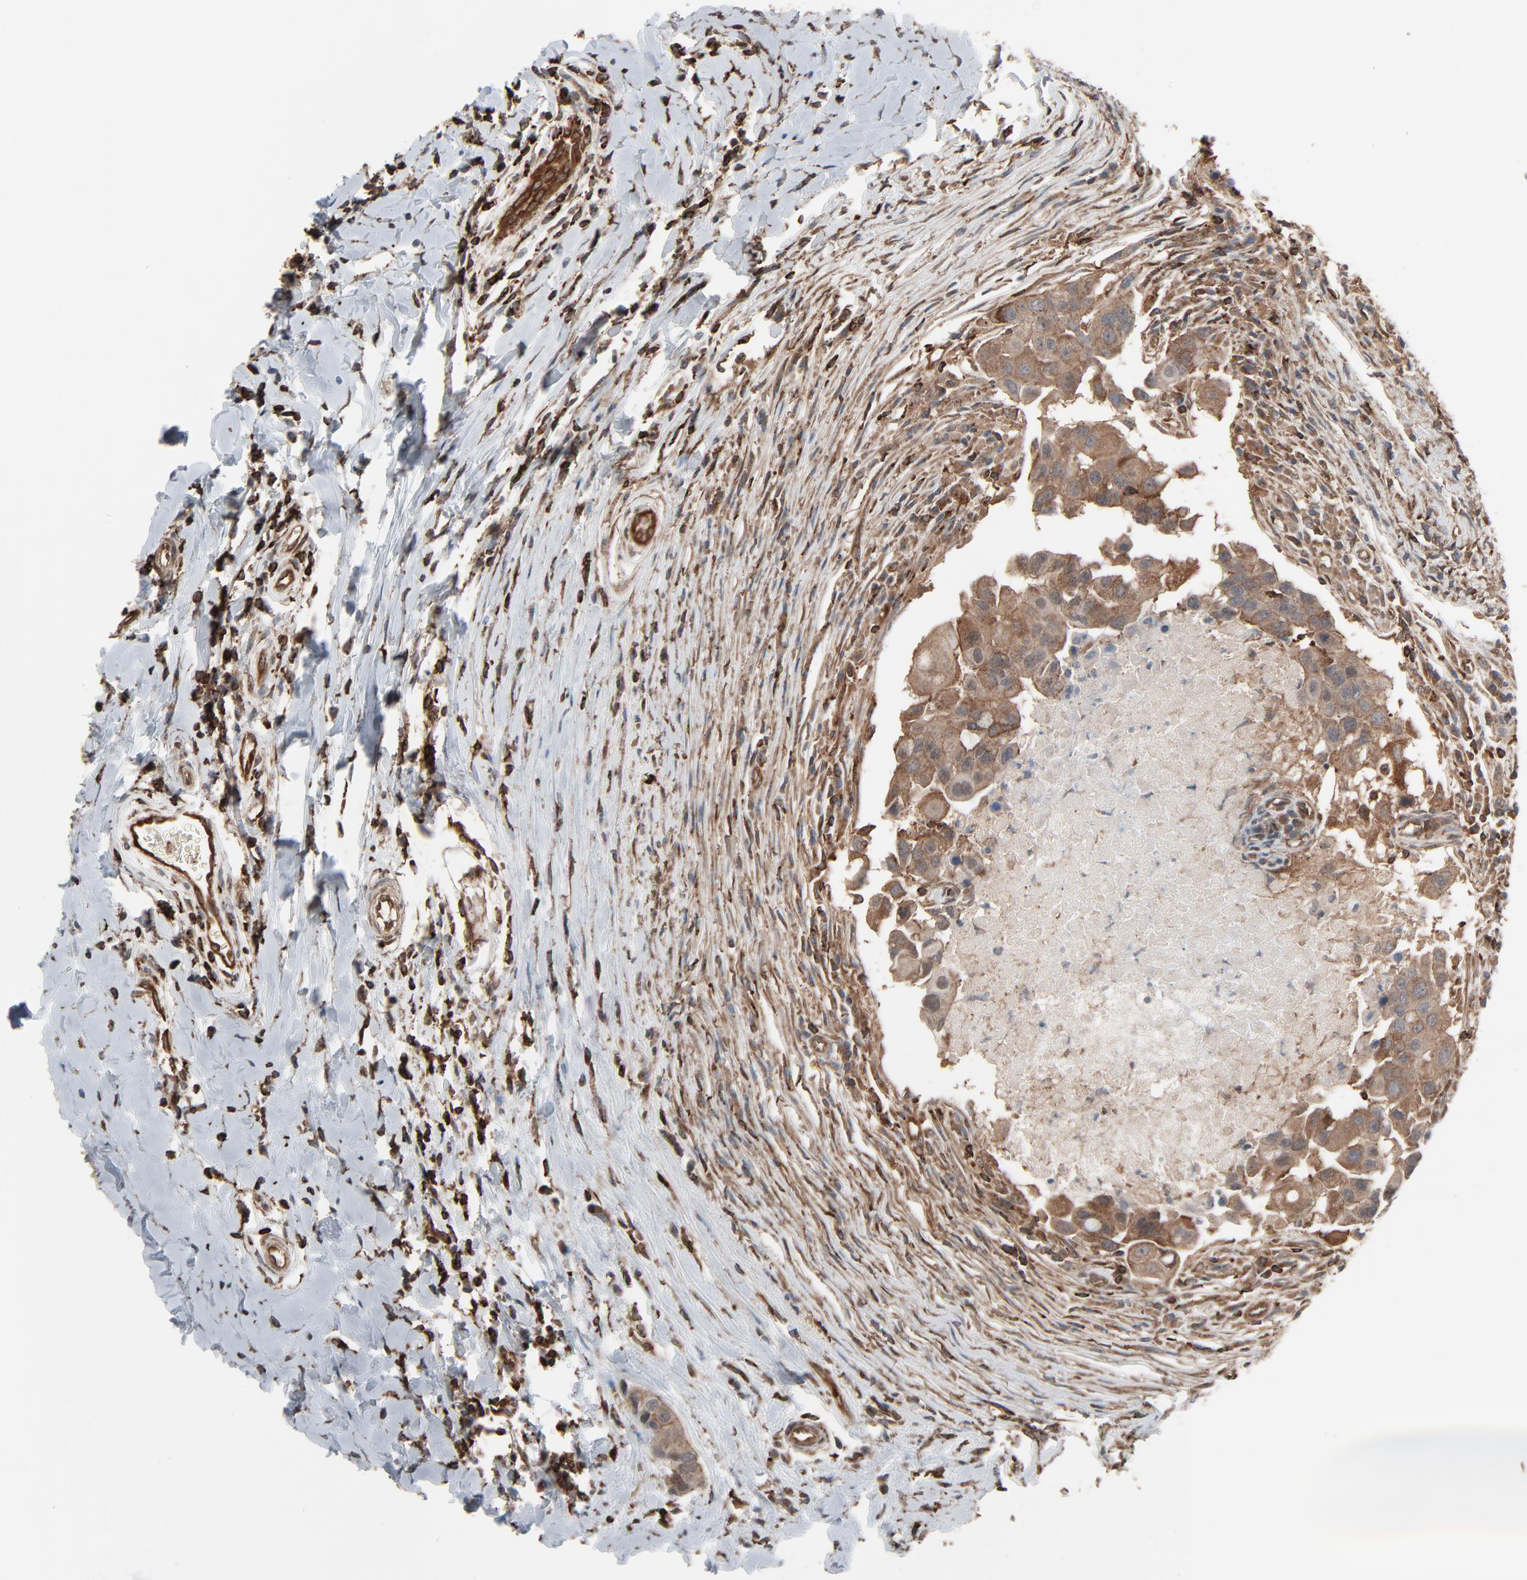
{"staining": {"intensity": "weak", "quantity": ">75%", "location": "cytoplasmic/membranous"}, "tissue": "breast cancer", "cell_type": "Tumor cells", "image_type": "cancer", "snomed": [{"axis": "morphology", "description": "Duct carcinoma"}, {"axis": "topography", "description": "Breast"}], "caption": "Human breast invasive ductal carcinoma stained with a protein marker shows weak staining in tumor cells.", "gene": "OPTN", "patient": {"sex": "female", "age": 27}}